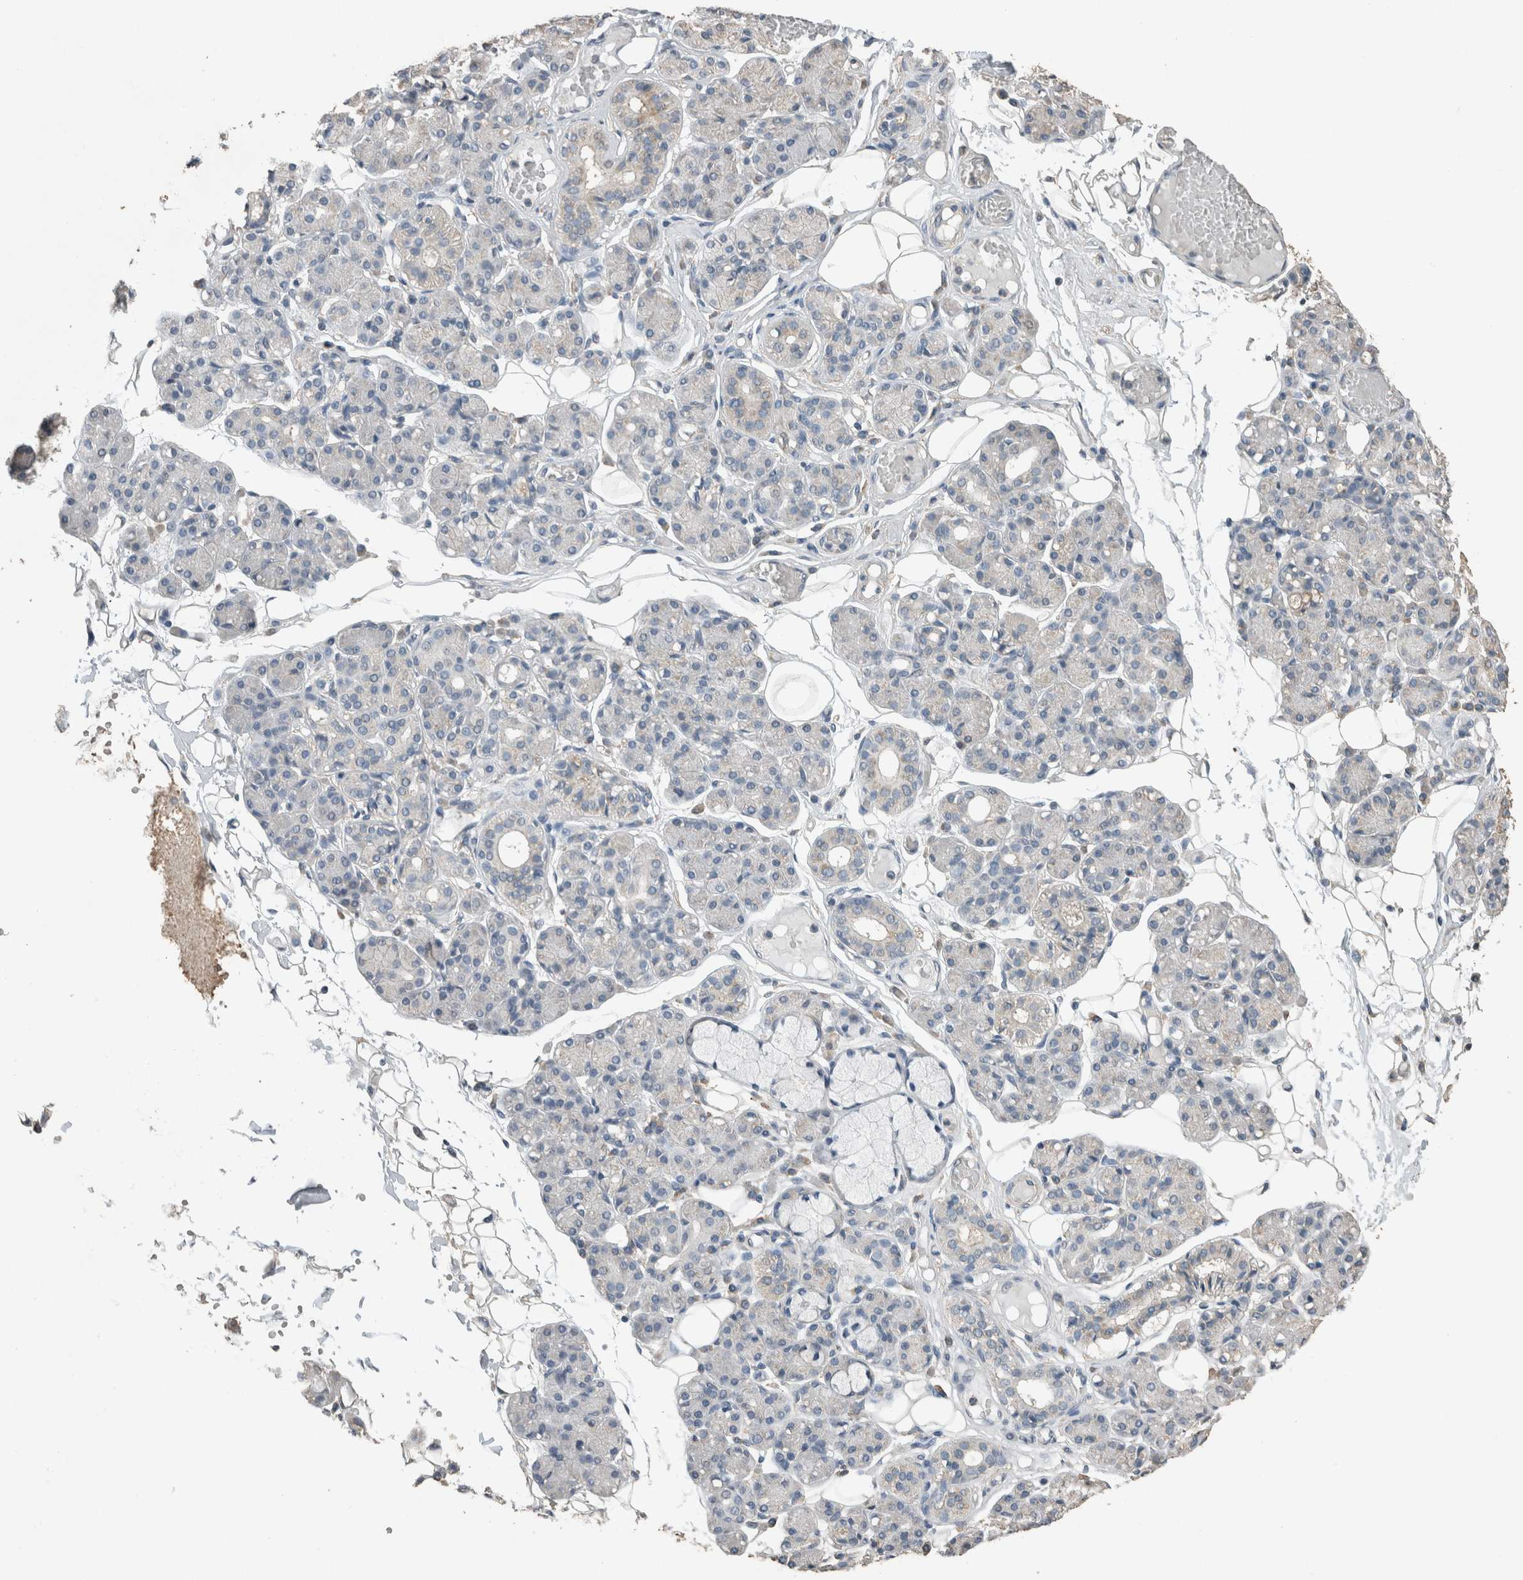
{"staining": {"intensity": "negative", "quantity": "none", "location": "none"}, "tissue": "salivary gland", "cell_type": "Glandular cells", "image_type": "normal", "snomed": [{"axis": "morphology", "description": "Normal tissue, NOS"}, {"axis": "topography", "description": "Salivary gland"}], "caption": "Immunohistochemistry (IHC) of unremarkable human salivary gland reveals no staining in glandular cells. Nuclei are stained in blue.", "gene": "ACVR2B", "patient": {"sex": "male", "age": 63}}